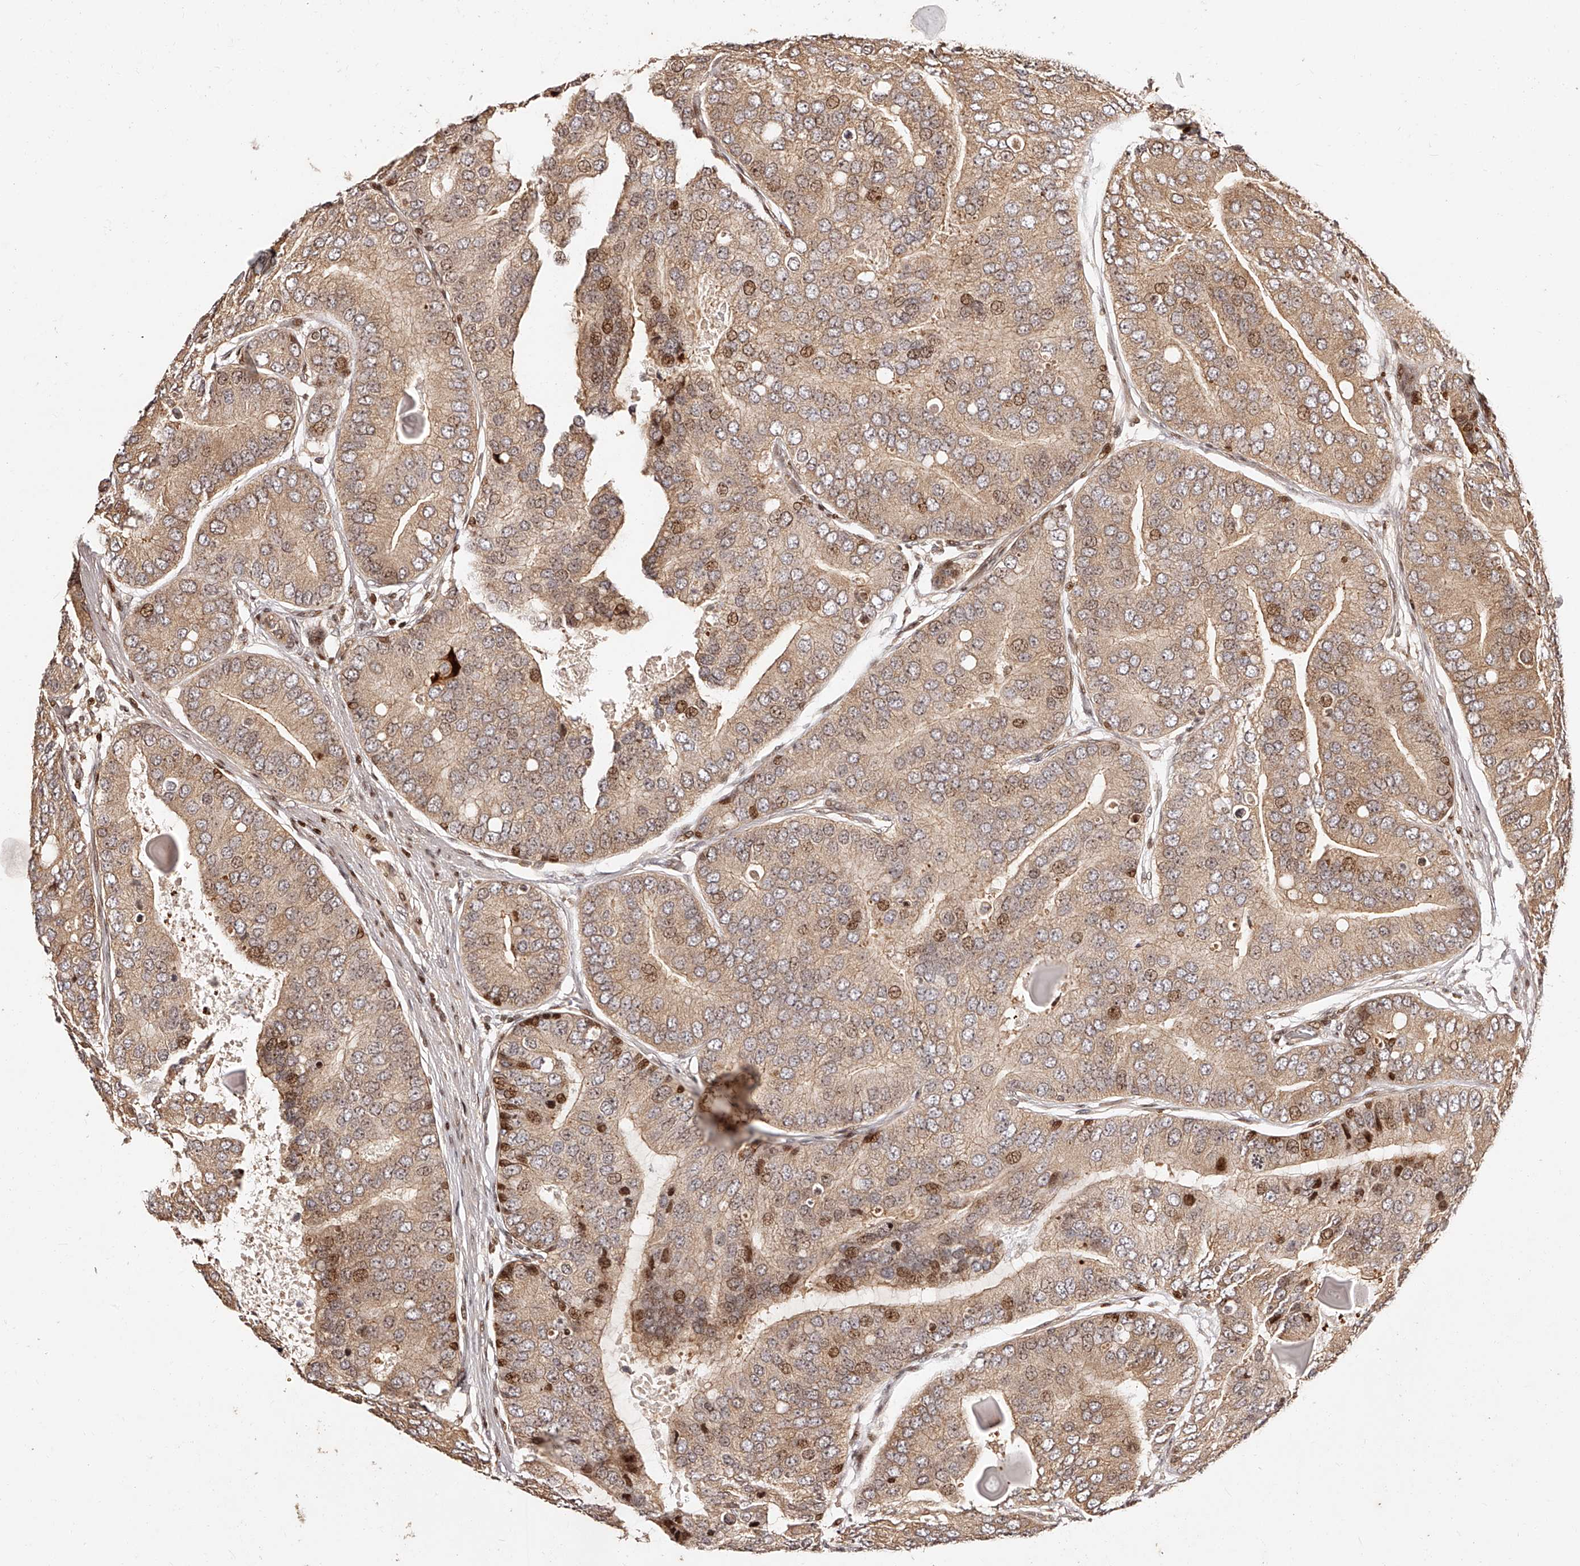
{"staining": {"intensity": "moderate", "quantity": ">75%", "location": "cytoplasmic/membranous,nuclear"}, "tissue": "prostate cancer", "cell_type": "Tumor cells", "image_type": "cancer", "snomed": [{"axis": "morphology", "description": "Adenocarcinoma, High grade"}, {"axis": "topography", "description": "Prostate"}], "caption": "This is an image of immunohistochemistry (IHC) staining of prostate cancer (adenocarcinoma (high-grade)), which shows moderate expression in the cytoplasmic/membranous and nuclear of tumor cells.", "gene": "PFDN2", "patient": {"sex": "male", "age": 70}}